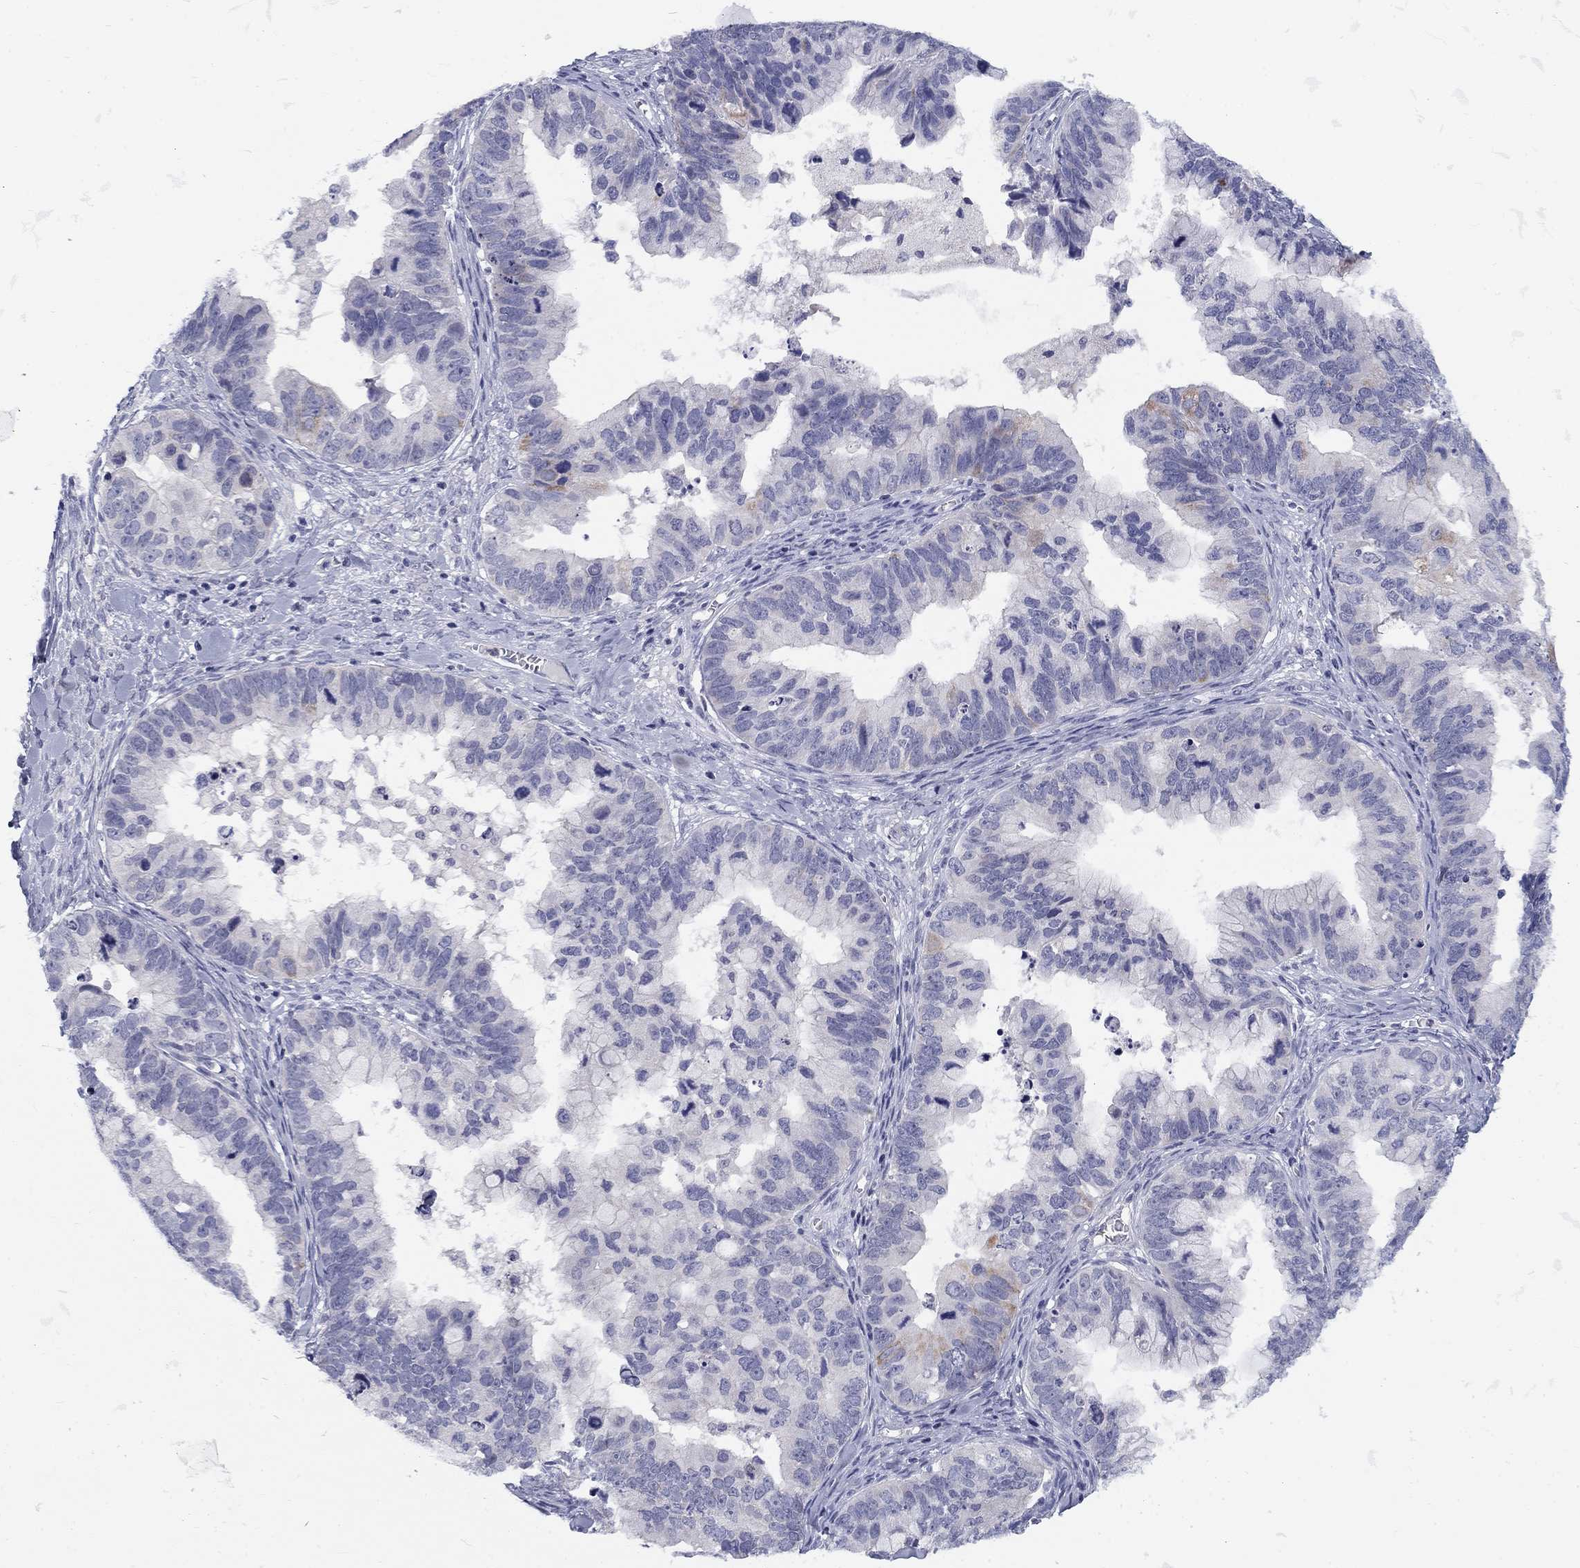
{"staining": {"intensity": "negative", "quantity": "none", "location": "none"}, "tissue": "ovarian cancer", "cell_type": "Tumor cells", "image_type": "cancer", "snomed": [{"axis": "morphology", "description": "Cystadenocarcinoma, mucinous, NOS"}, {"axis": "topography", "description": "Ovary"}], "caption": "Ovarian mucinous cystadenocarcinoma was stained to show a protein in brown. There is no significant expression in tumor cells. (DAB (3,3'-diaminobenzidine) IHC, high magnification).", "gene": "CACNA1A", "patient": {"sex": "female", "age": 76}}